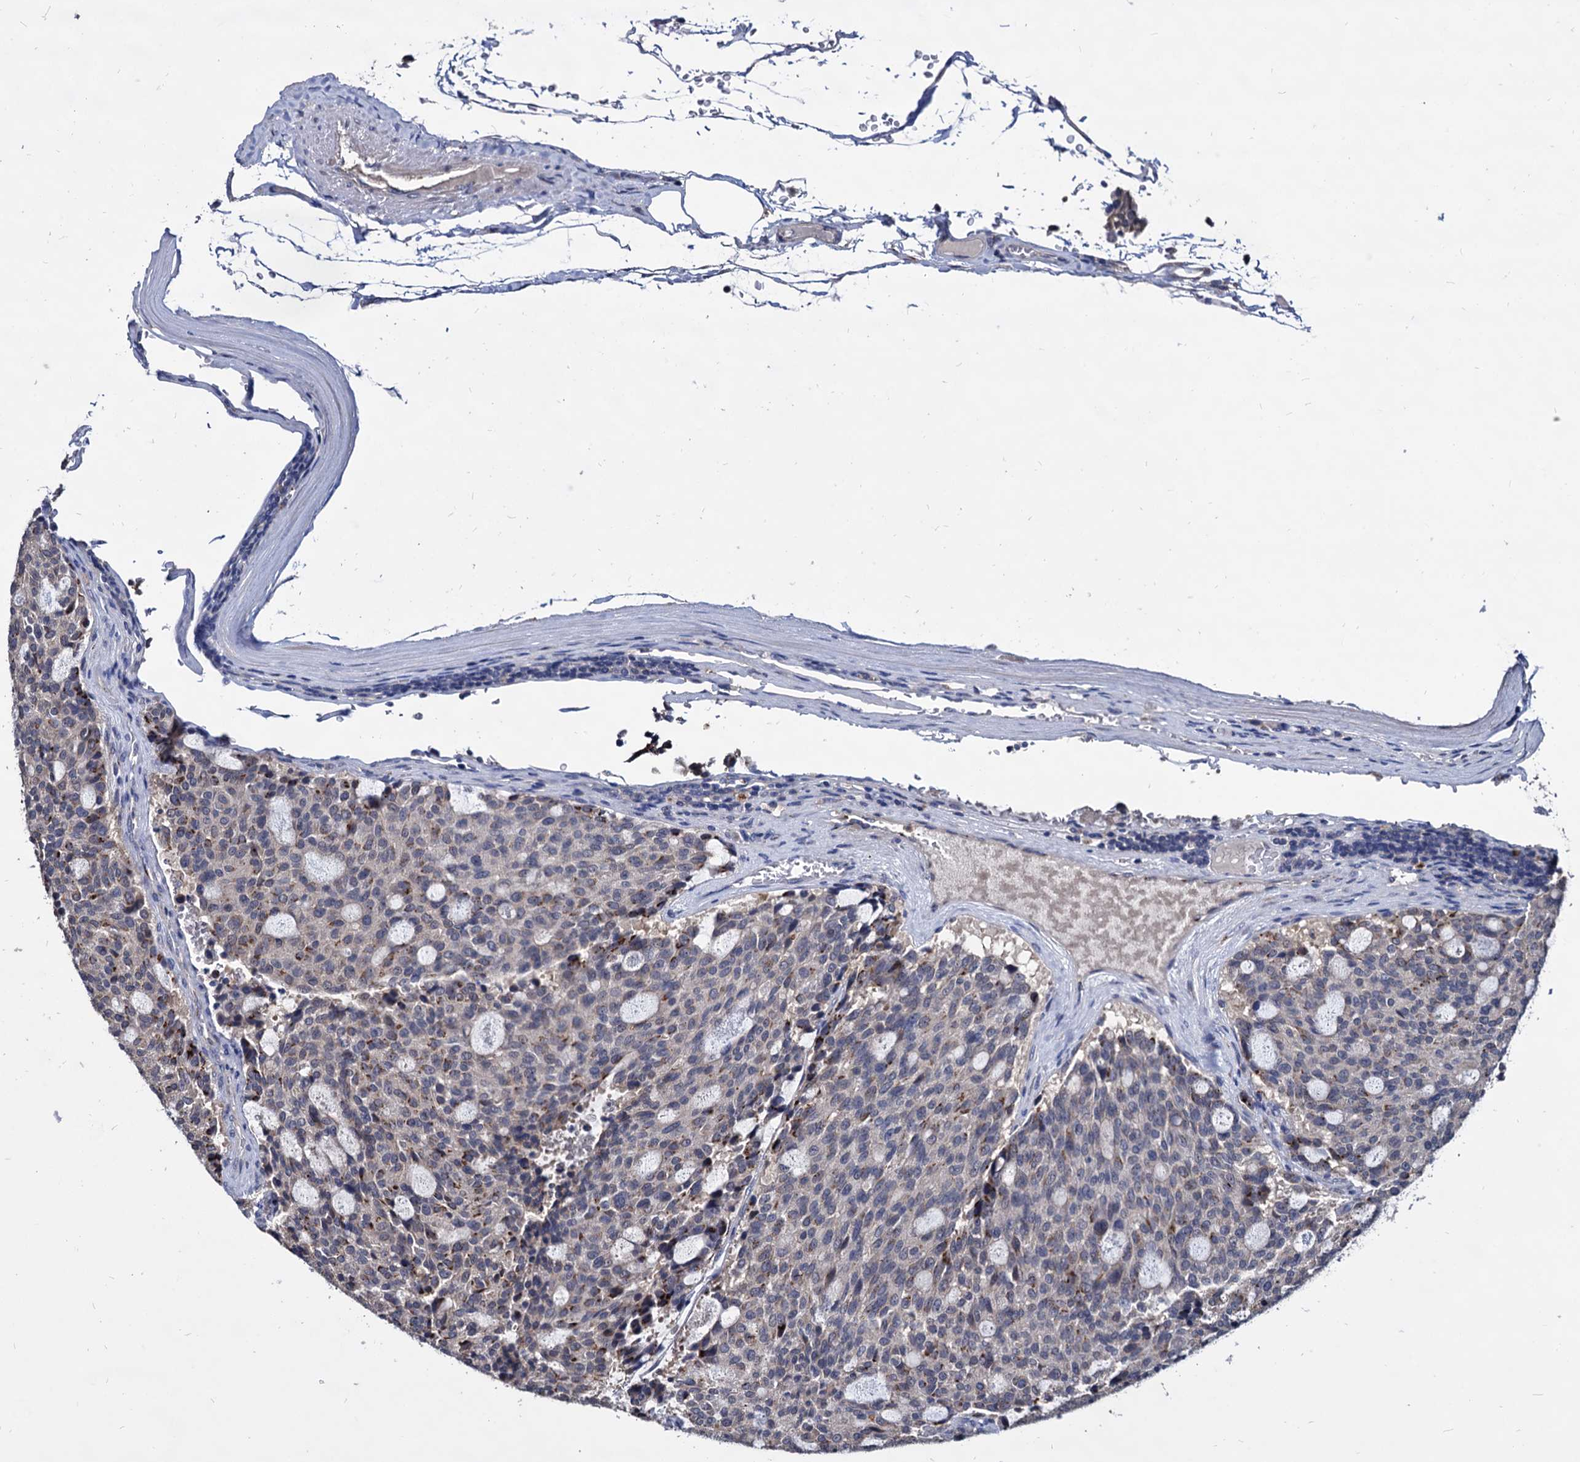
{"staining": {"intensity": "moderate", "quantity": "<25%", "location": "cytoplasmic/membranous"}, "tissue": "carcinoid", "cell_type": "Tumor cells", "image_type": "cancer", "snomed": [{"axis": "morphology", "description": "Carcinoid, malignant, NOS"}, {"axis": "topography", "description": "Pancreas"}], "caption": "This is an image of immunohistochemistry (IHC) staining of malignant carcinoid, which shows moderate expression in the cytoplasmic/membranous of tumor cells.", "gene": "ESD", "patient": {"sex": "female", "age": 54}}